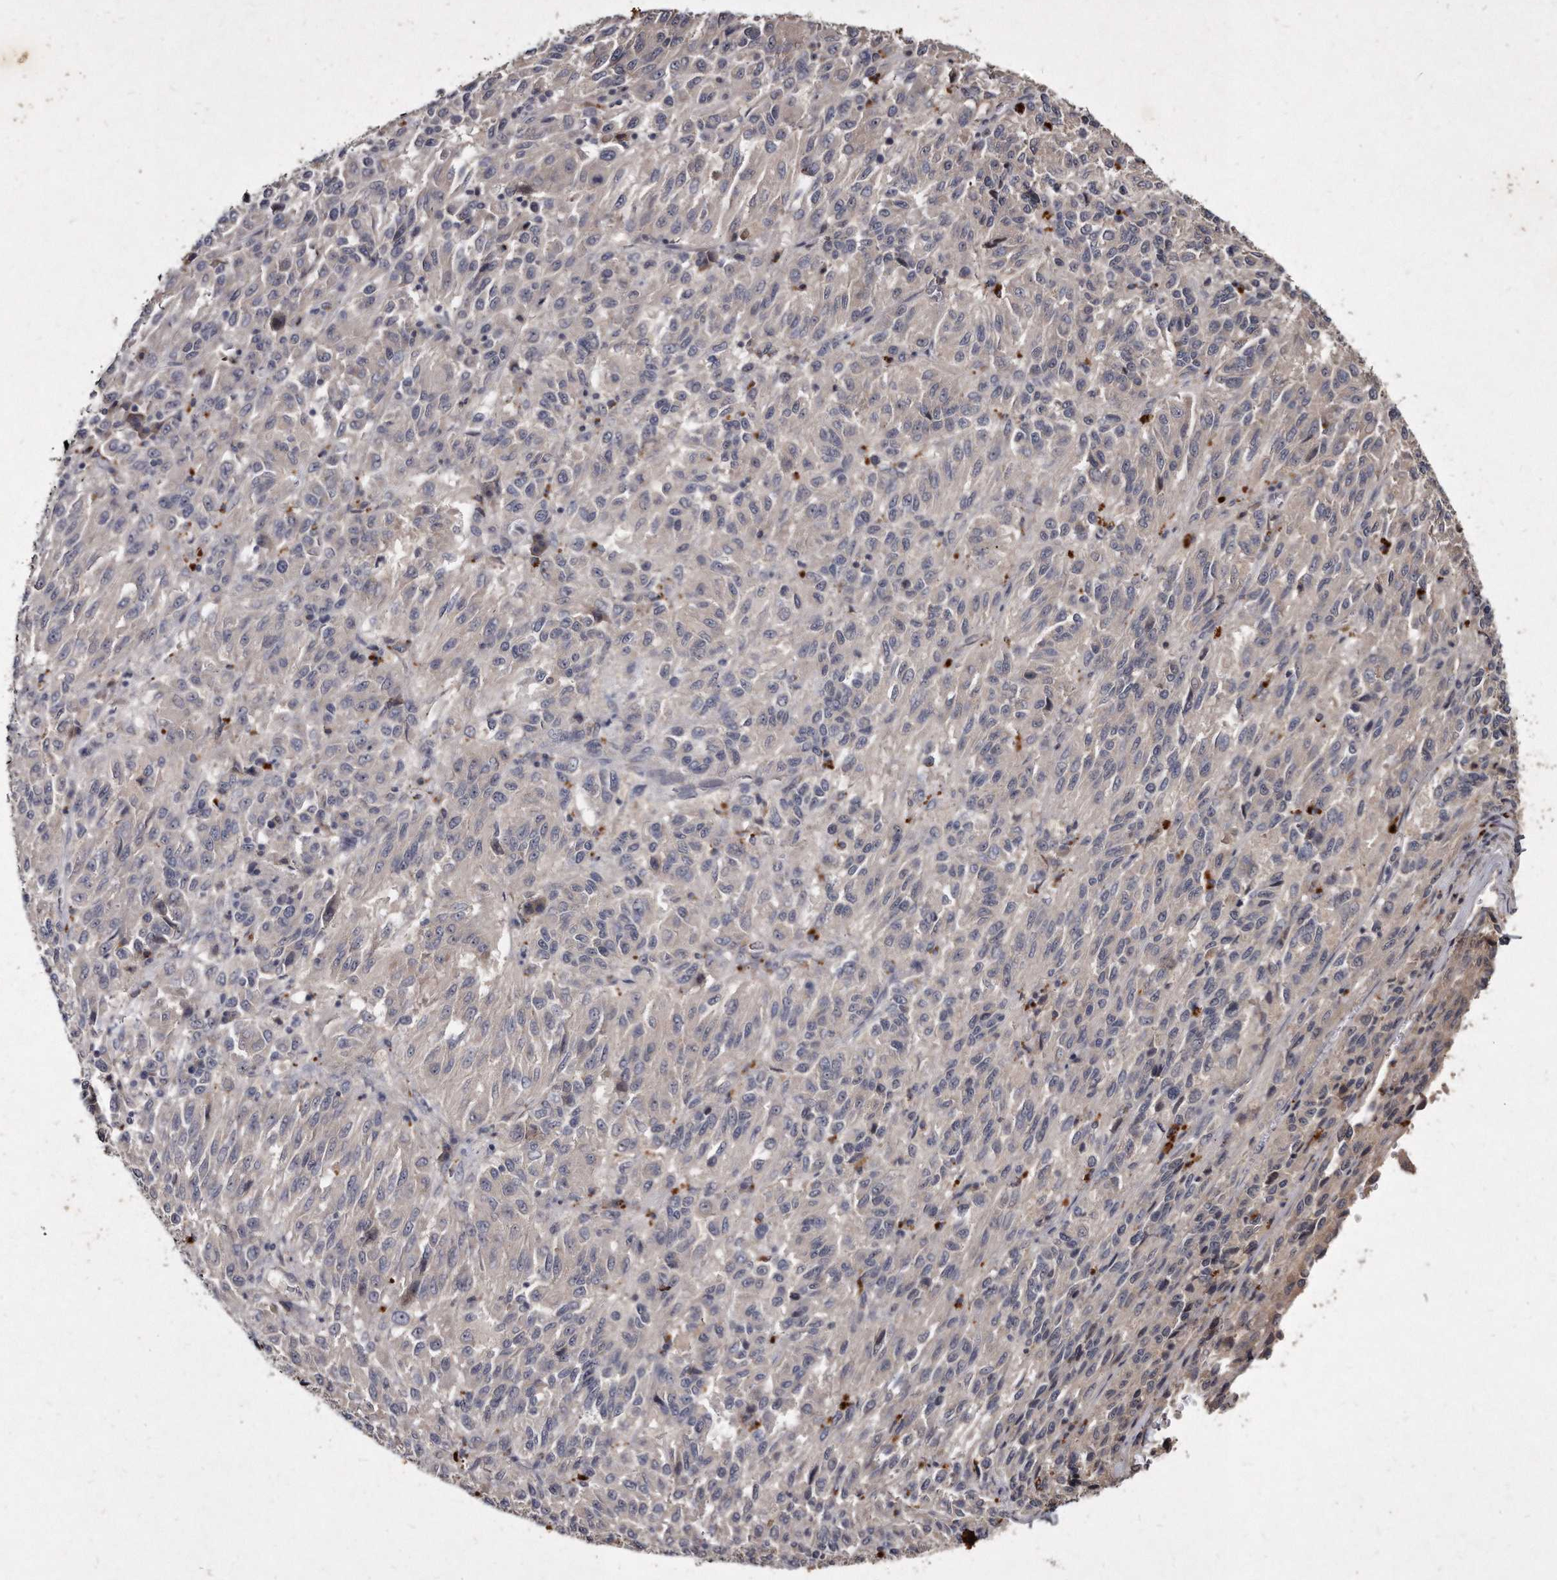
{"staining": {"intensity": "negative", "quantity": "none", "location": "none"}, "tissue": "melanoma", "cell_type": "Tumor cells", "image_type": "cancer", "snomed": [{"axis": "morphology", "description": "Malignant melanoma, Metastatic site"}, {"axis": "topography", "description": "Lung"}], "caption": "Protein analysis of melanoma exhibits no significant positivity in tumor cells.", "gene": "KLHDC3", "patient": {"sex": "male", "age": 64}}